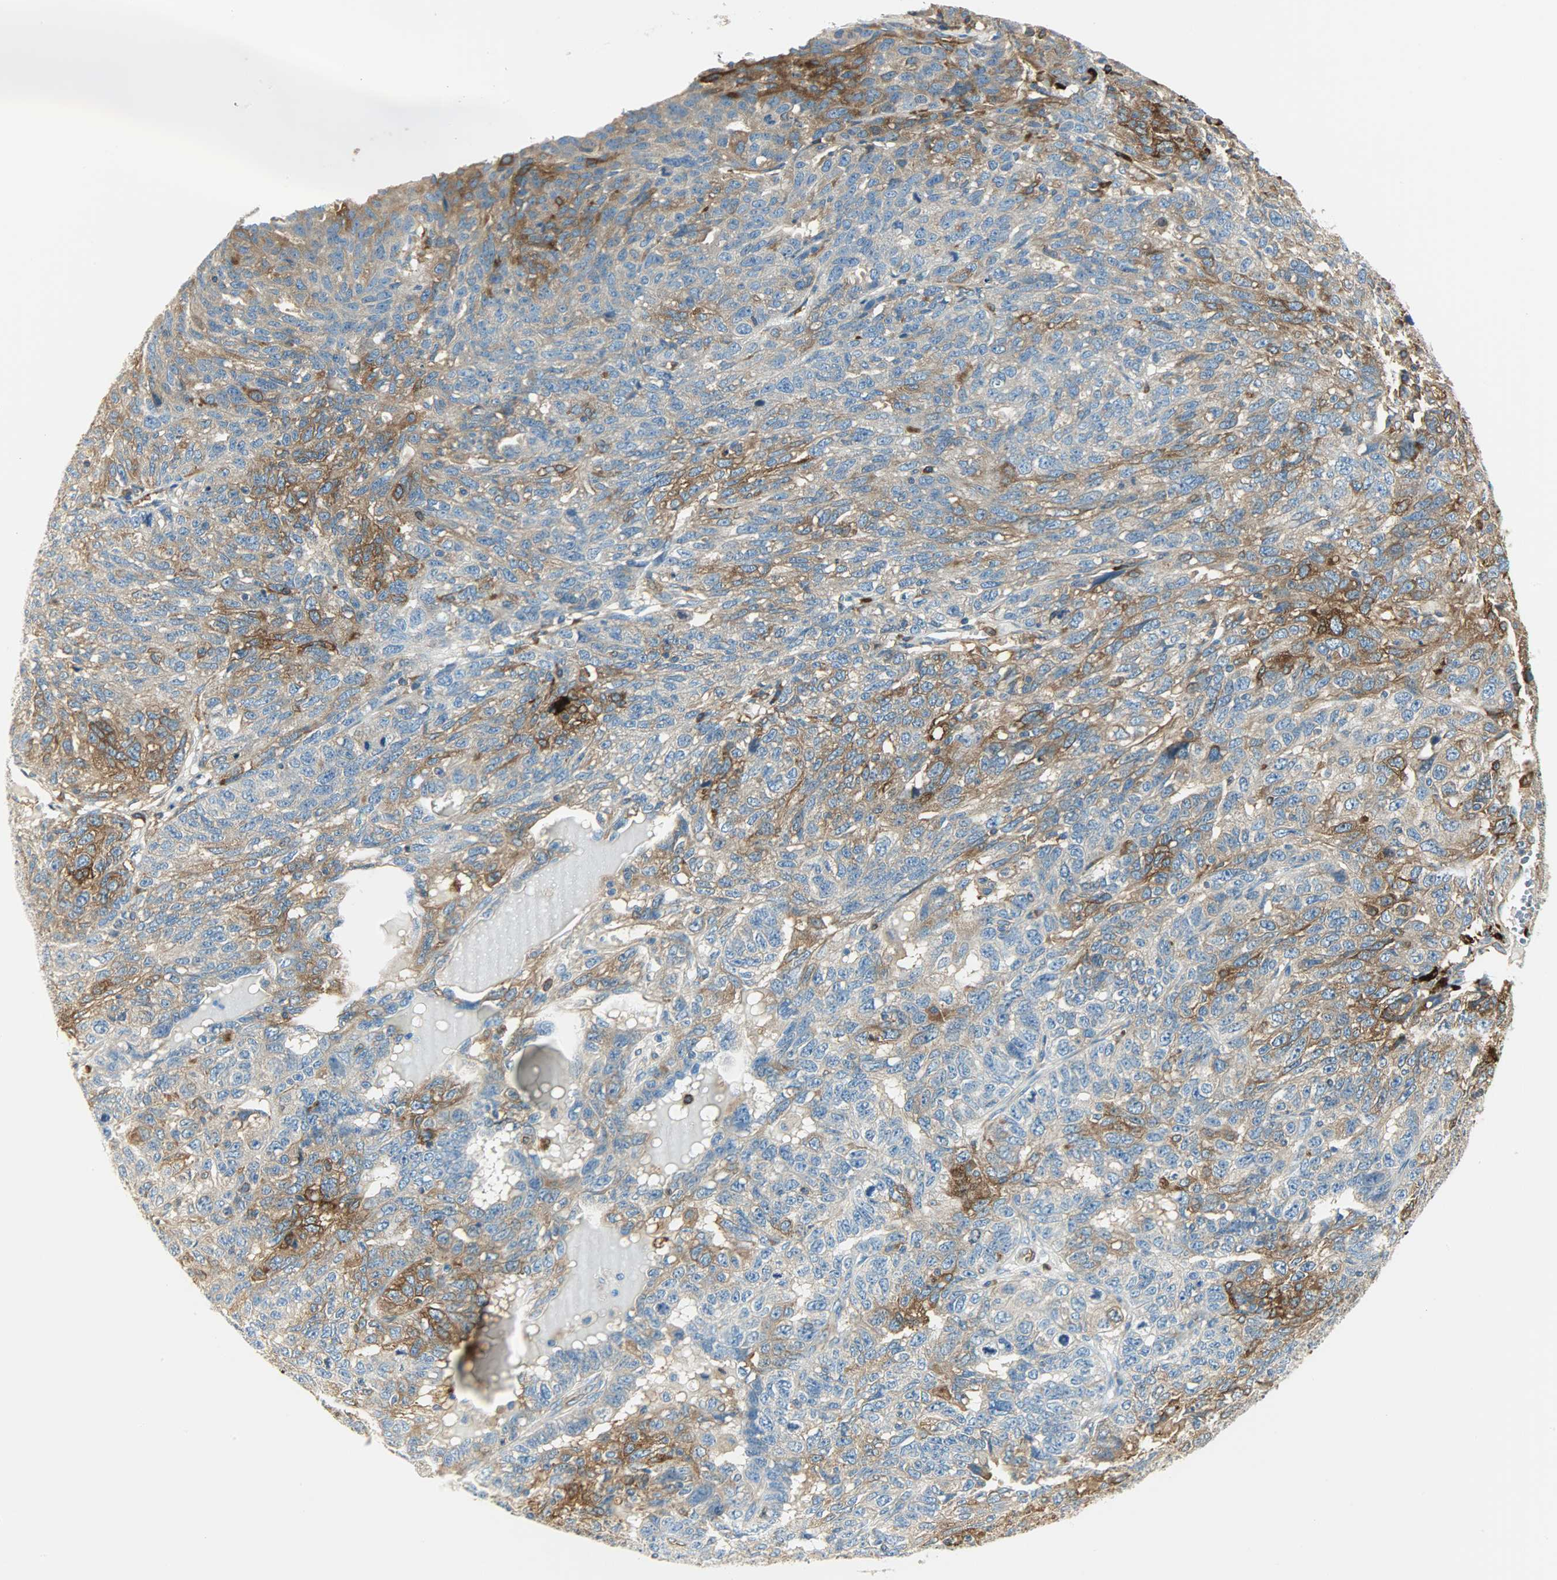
{"staining": {"intensity": "strong", "quantity": ">75%", "location": "cytoplasmic/membranous"}, "tissue": "ovarian cancer", "cell_type": "Tumor cells", "image_type": "cancer", "snomed": [{"axis": "morphology", "description": "Cystadenocarcinoma, serous, NOS"}, {"axis": "topography", "description": "Ovary"}], "caption": "Immunohistochemistry micrograph of neoplastic tissue: serous cystadenocarcinoma (ovarian) stained using immunohistochemistry (IHC) shows high levels of strong protein expression localized specifically in the cytoplasmic/membranous of tumor cells, appearing as a cytoplasmic/membranous brown color.", "gene": "WARS1", "patient": {"sex": "female", "age": 71}}